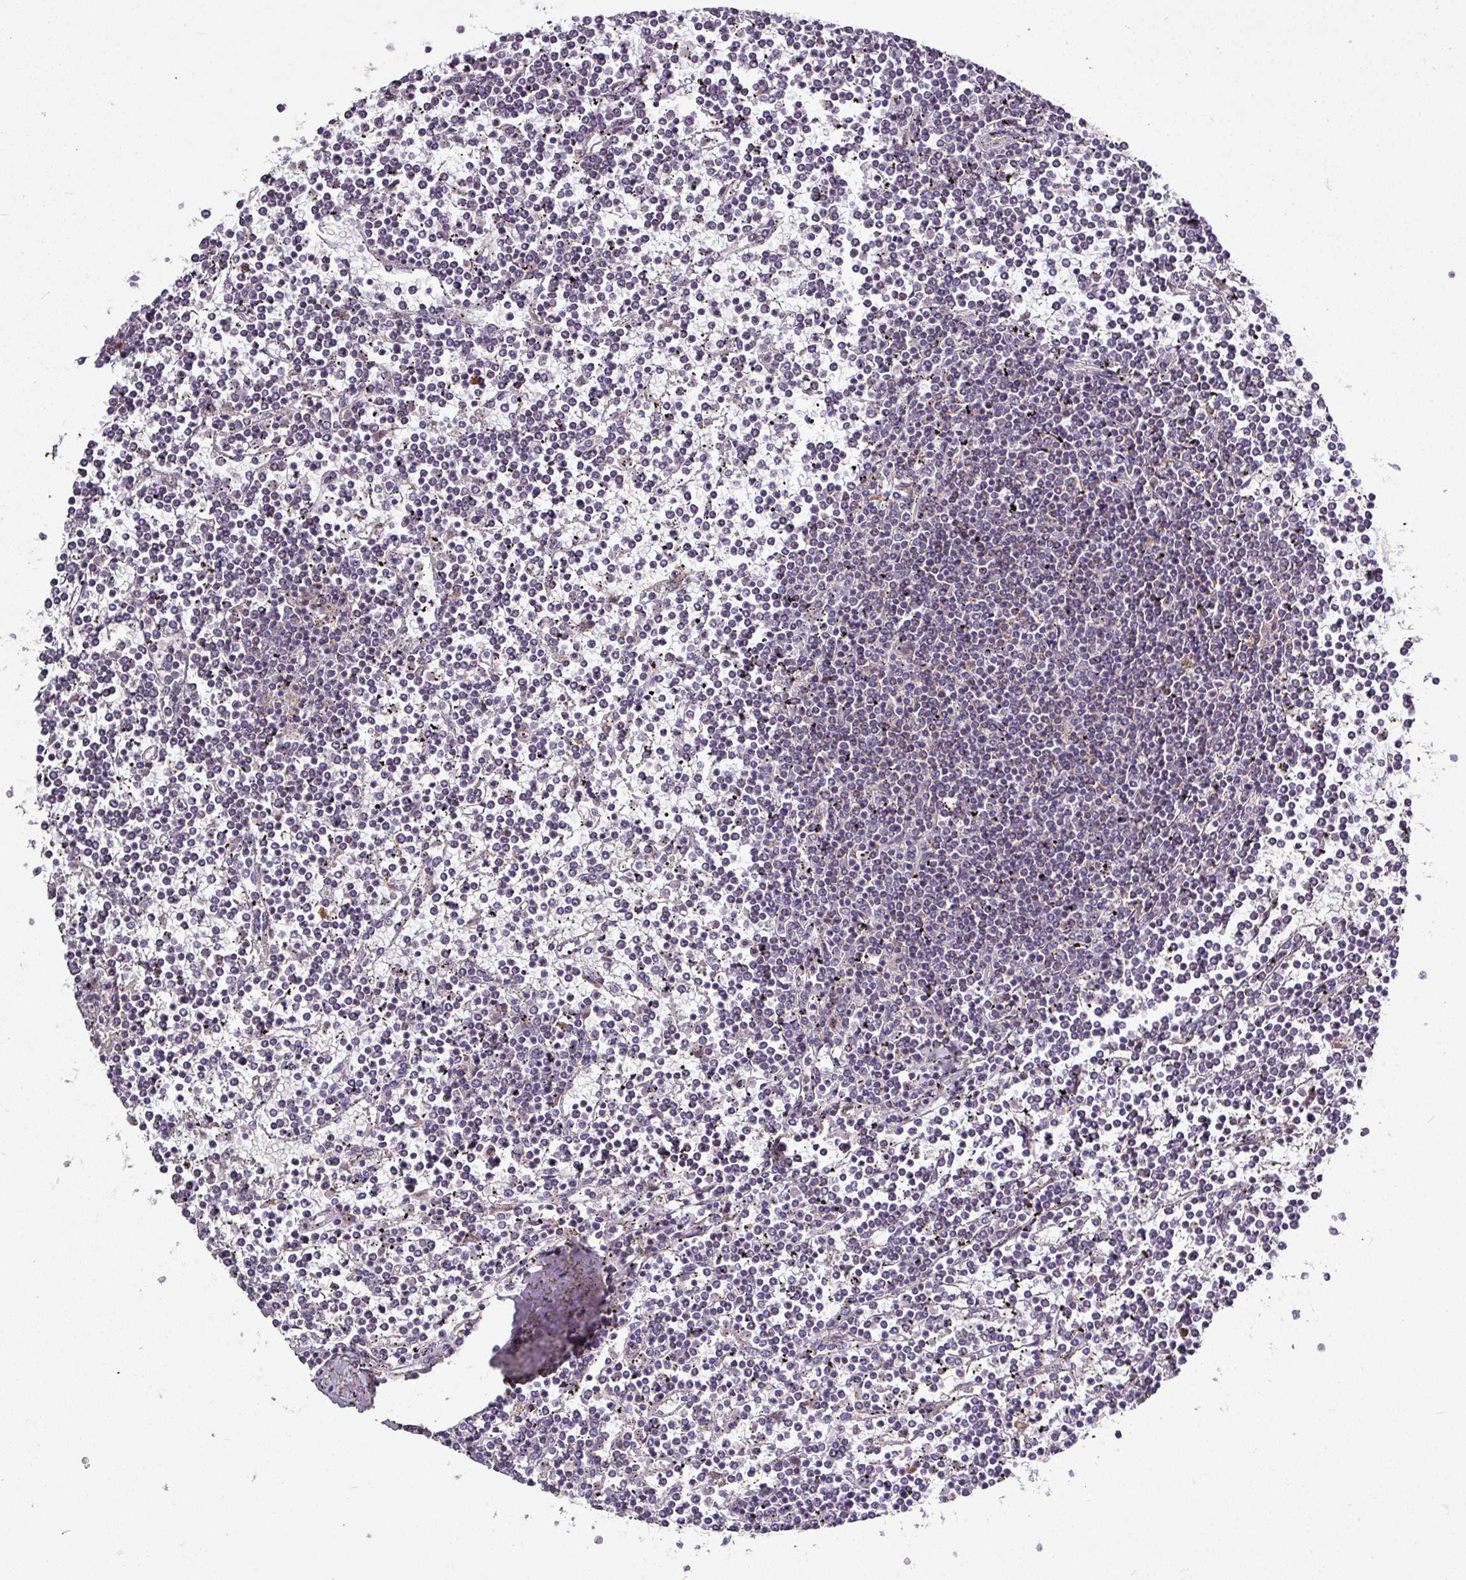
{"staining": {"intensity": "negative", "quantity": "none", "location": "none"}, "tissue": "lymphoma", "cell_type": "Tumor cells", "image_type": "cancer", "snomed": [{"axis": "morphology", "description": "Malignant lymphoma, non-Hodgkin's type, Low grade"}, {"axis": "topography", "description": "Spleen"}], "caption": "Lymphoma was stained to show a protein in brown. There is no significant expression in tumor cells.", "gene": "GAN", "patient": {"sex": "female", "age": 19}}